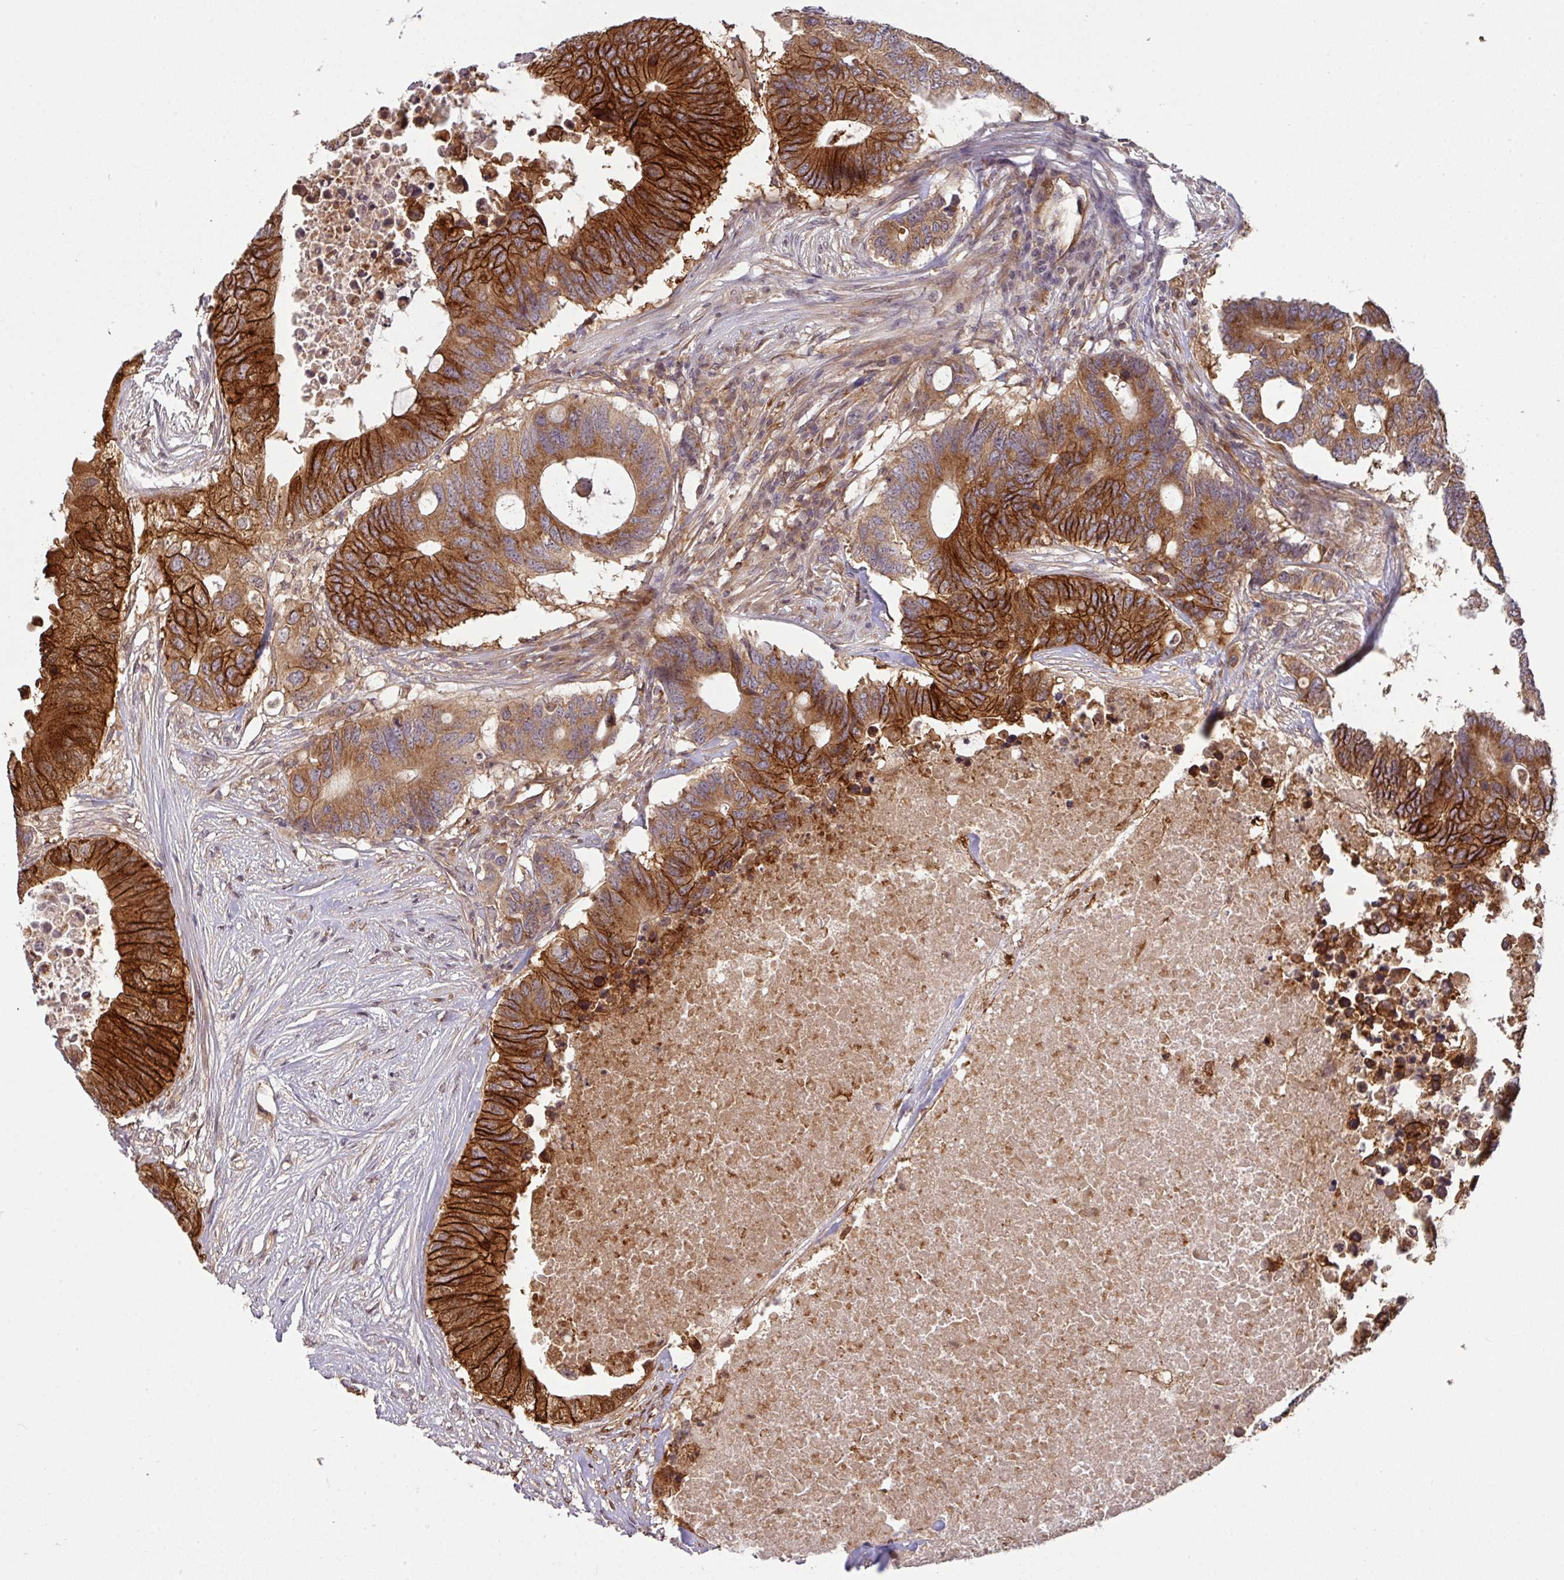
{"staining": {"intensity": "strong", "quantity": ">75%", "location": "cytoplasmic/membranous"}, "tissue": "colorectal cancer", "cell_type": "Tumor cells", "image_type": "cancer", "snomed": [{"axis": "morphology", "description": "Adenocarcinoma, NOS"}, {"axis": "topography", "description": "Colon"}], "caption": "DAB (3,3'-diaminobenzidine) immunohistochemical staining of colorectal cancer (adenocarcinoma) reveals strong cytoplasmic/membranous protein positivity in approximately >75% of tumor cells. (IHC, brightfield microscopy, high magnification).", "gene": "CYFIP2", "patient": {"sex": "male", "age": 71}}